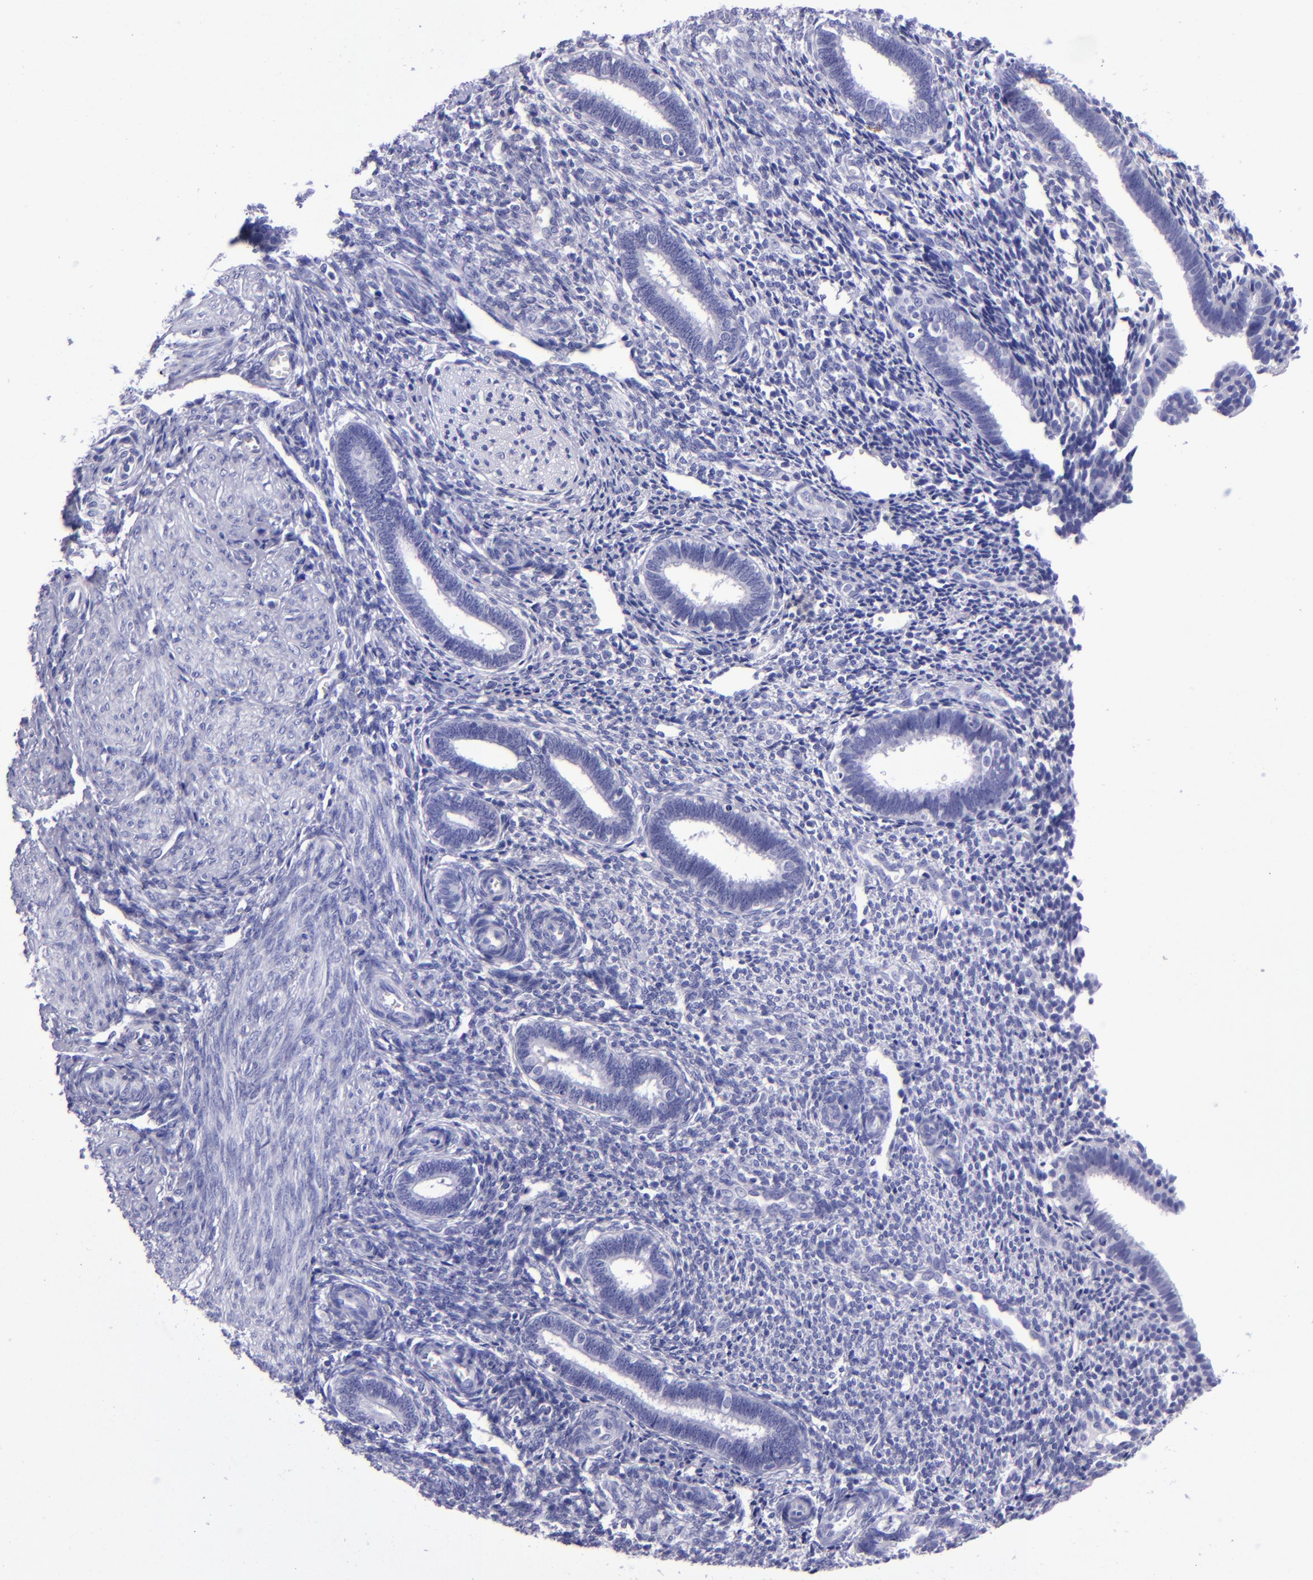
{"staining": {"intensity": "negative", "quantity": "none", "location": "none"}, "tissue": "endometrium", "cell_type": "Cells in endometrial stroma", "image_type": "normal", "snomed": [{"axis": "morphology", "description": "Normal tissue, NOS"}, {"axis": "topography", "description": "Endometrium"}], "caption": "DAB immunohistochemical staining of normal human endometrium shows no significant expression in cells in endometrial stroma.", "gene": "TYRP1", "patient": {"sex": "female", "age": 27}}